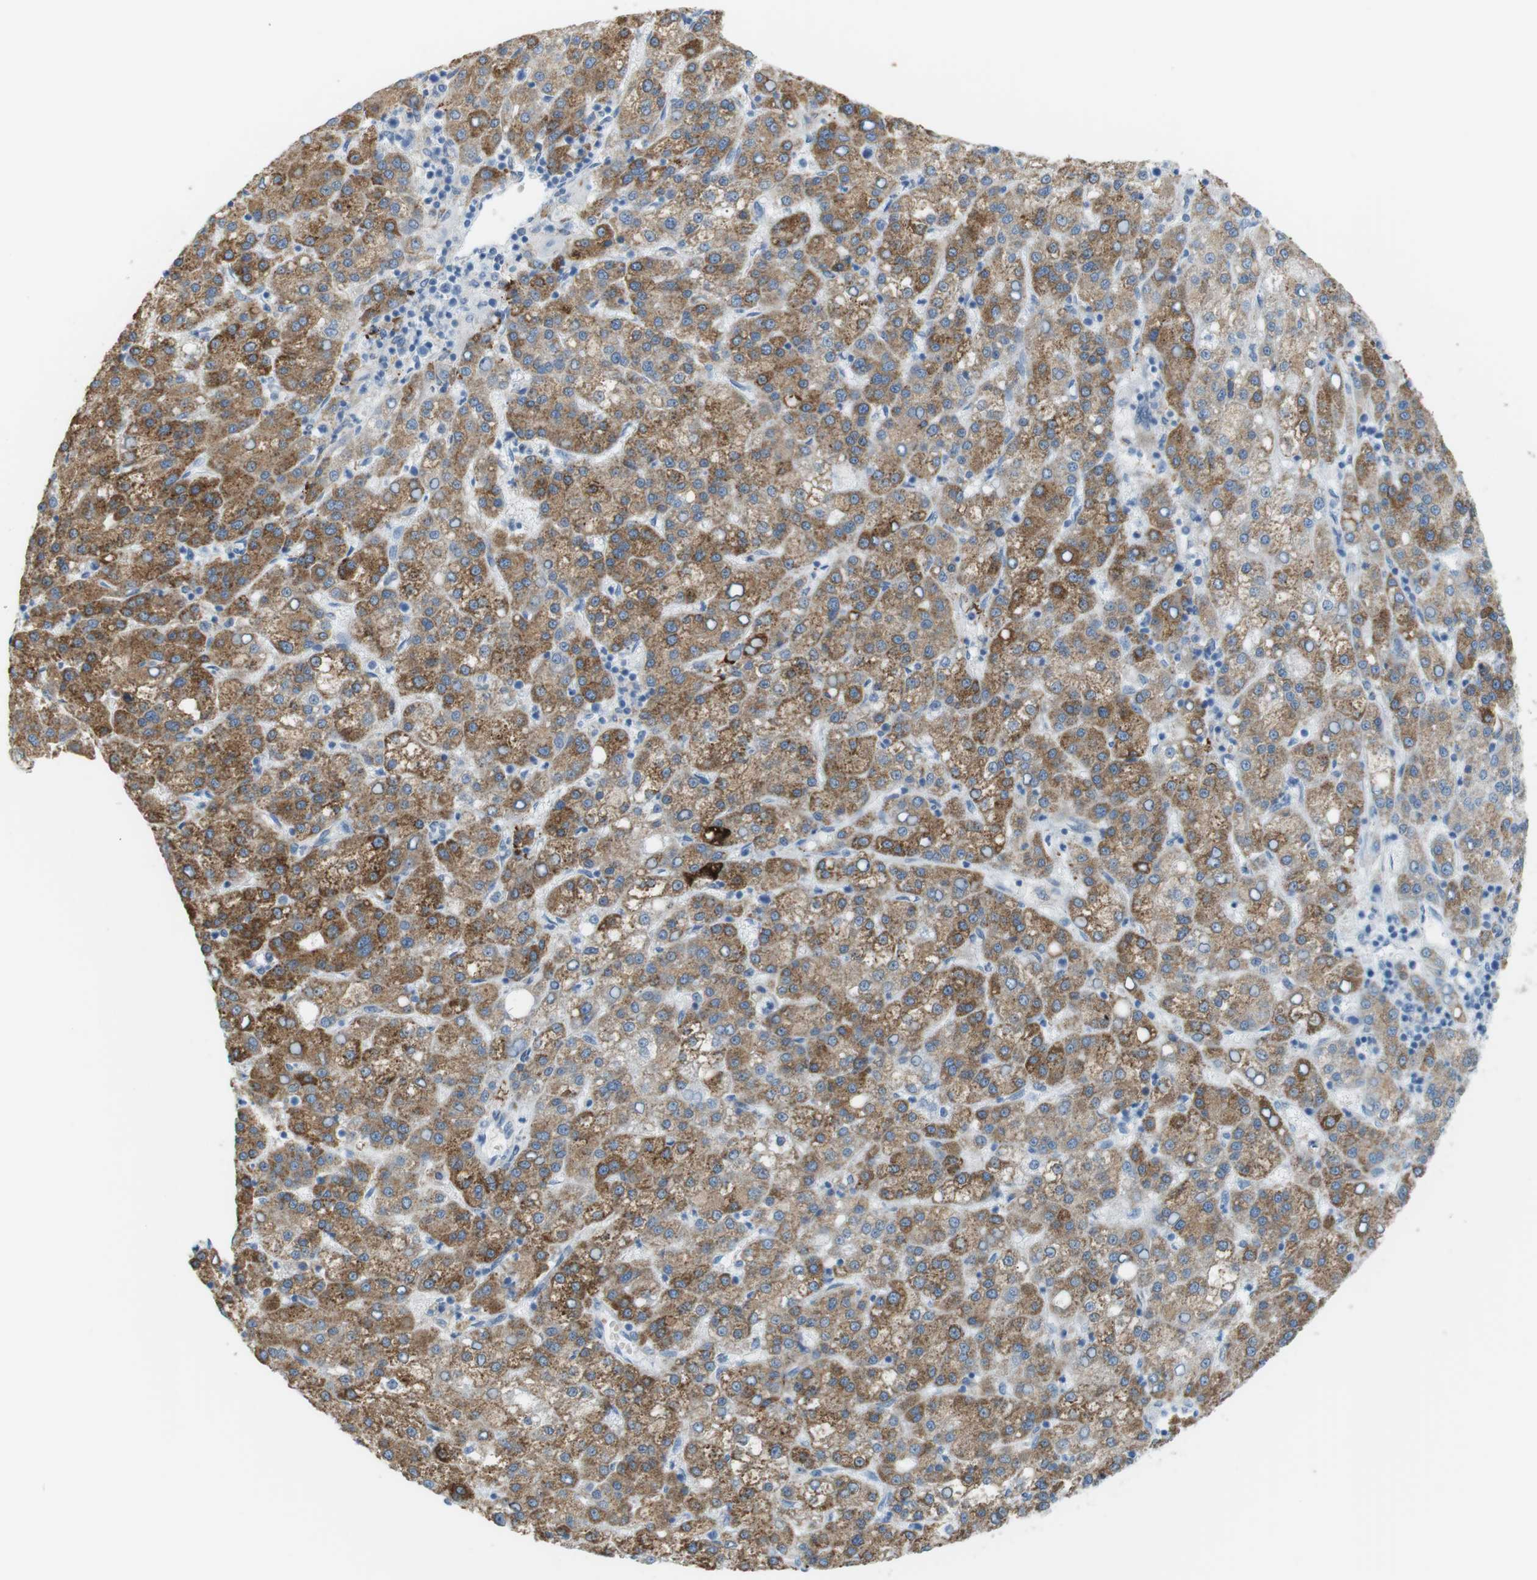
{"staining": {"intensity": "moderate", "quantity": ">75%", "location": "cytoplasmic/membranous"}, "tissue": "liver cancer", "cell_type": "Tumor cells", "image_type": "cancer", "snomed": [{"axis": "morphology", "description": "Carcinoma, Hepatocellular, NOS"}, {"axis": "topography", "description": "Liver"}], "caption": "About >75% of tumor cells in human liver cancer (hepatocellular carcinoma) demonstrate moderate cytoplasmic/membranous protein positivity as visualized by brown immunohistochemical staining.", "gene": "VAMP1", "patient": {"sex": "female", "age": 58}}